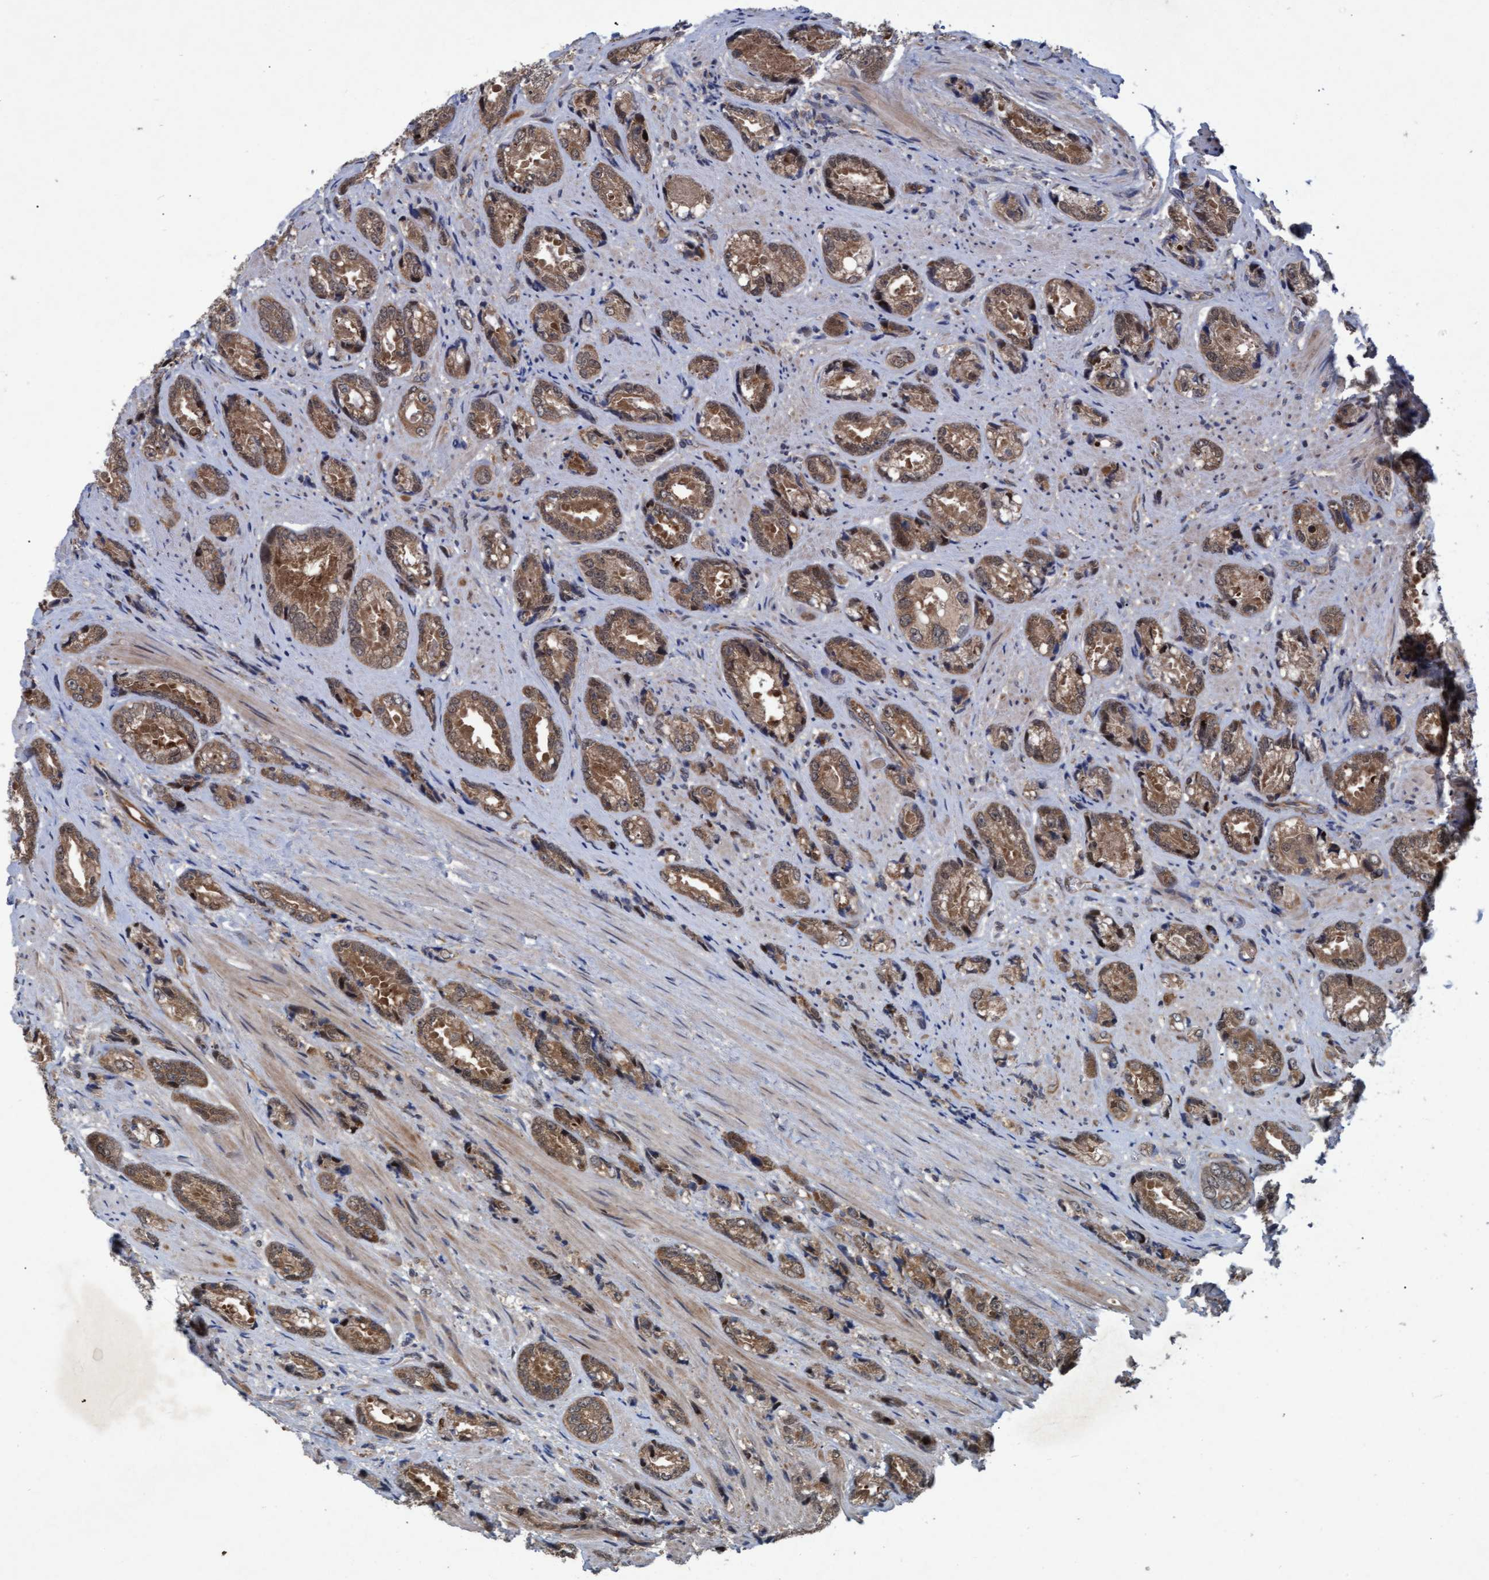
{"staining": {"intensity": "moderate", "quantity": ">75%", "location": "cytoplasmic/membranous"}, "tissue": "prostate cancer", "cell_type": "Tumor cells", "image_type": "cancer", "snomed": [{"axis": "morphology", "description": "Adenocarcinoma, High grade"}, {"axis": "topography", "description": "Prostate"}], "caption": "High-grade adenocarcinoma (prostate) was stained to show a protein in brown. There is medium levels of moderate cytoplasmic/membranous staining in about >75% of tumor cells.", "gene": "PSMB6", "patient": {"sex": "male", "age": 61}}